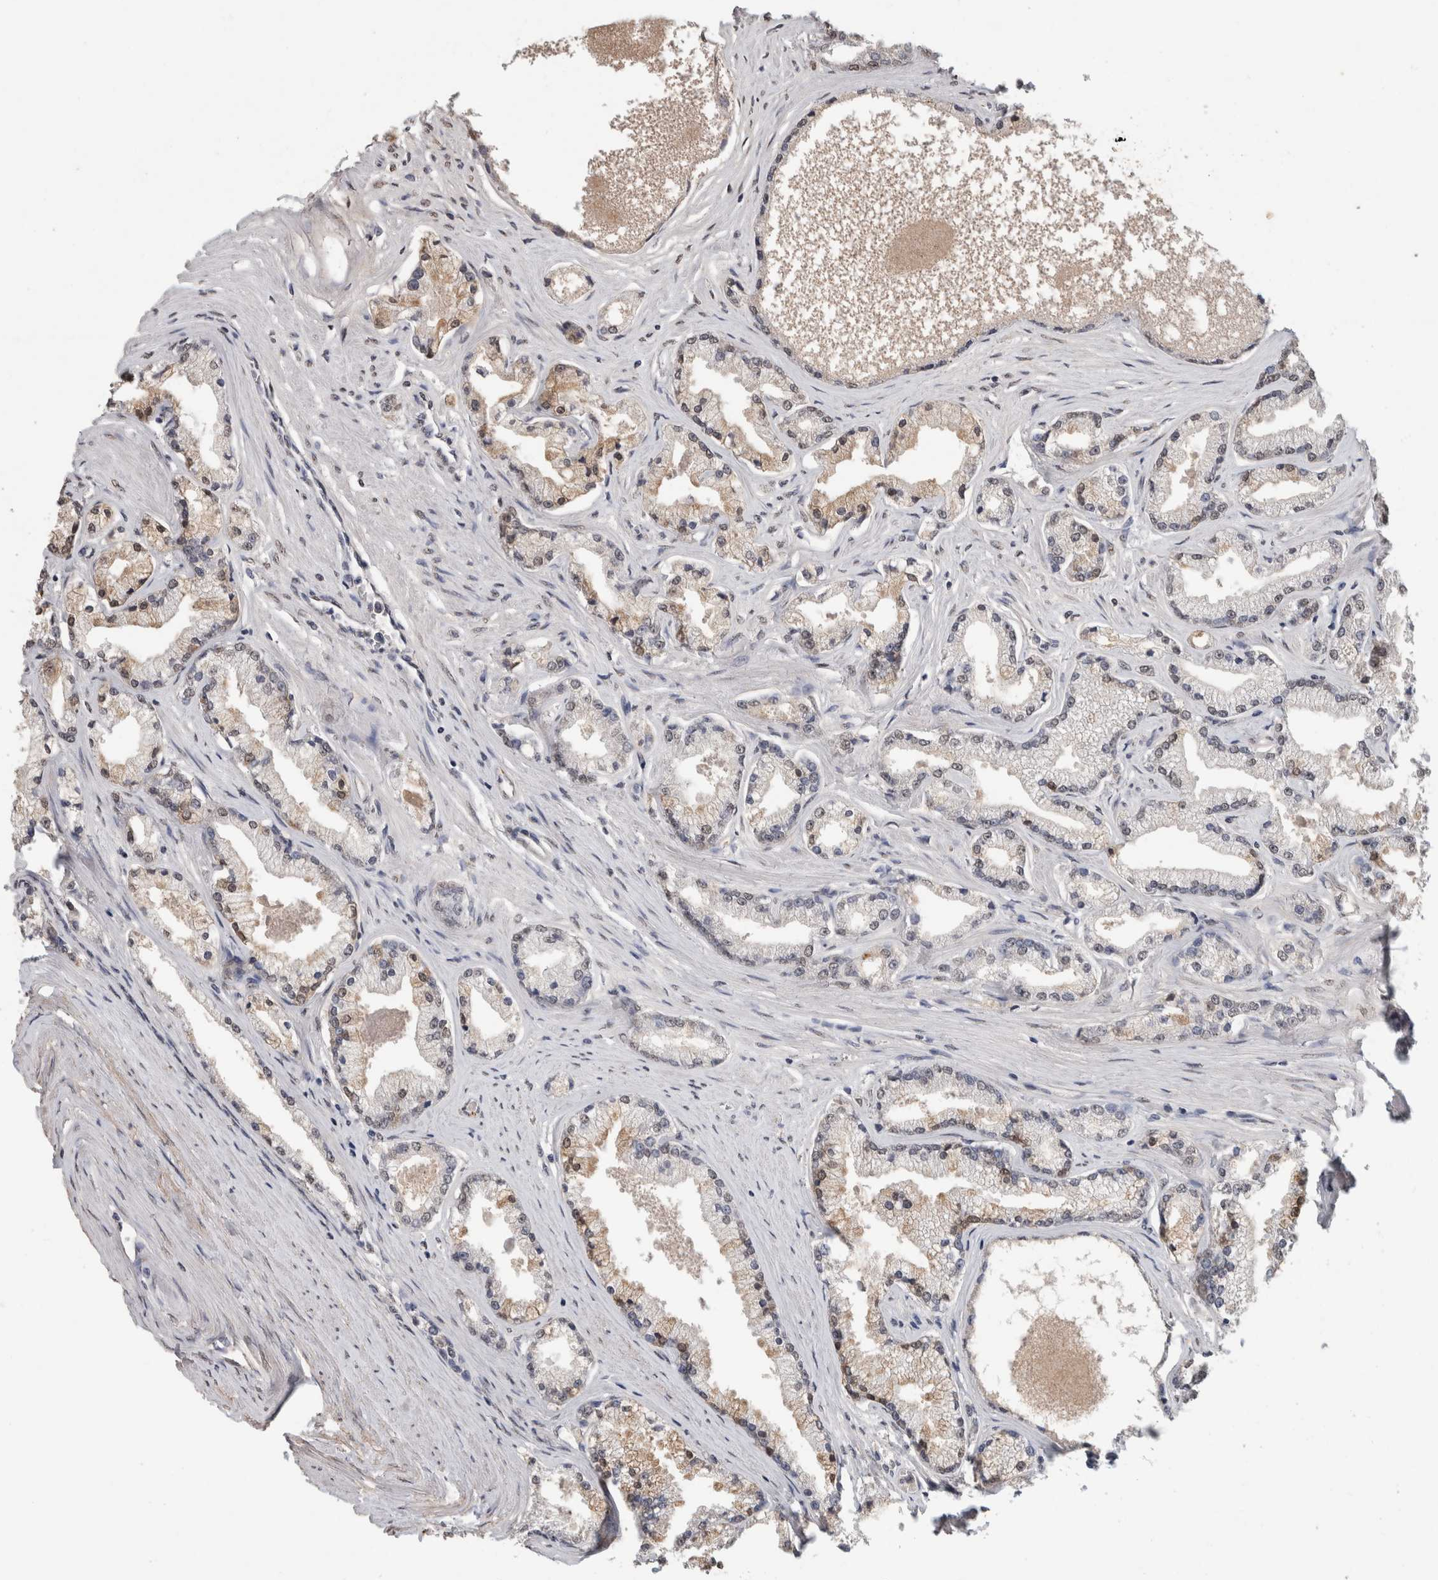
{"staining": {"intensity": "weak", "quantity": "25%-75%", "location": "cytoplasmic/membranous,nuclear"}, "tissue": "prostate cancer", "cell_type": "Tumor cells", "image_type": "cancer", "snomed": [{"axis": "morphology", "description": "Adenocarcinoma, High grade"}, {"axis": "topography", "description": "Prostate"}], "caption": "IHC micrograph of neoplastic tissue: human prostate cancer stained using immunohistochemistry (IHC) shows low levels of weak protein expression localized specifically in the cytoplasmic/membranous and nuclear of tumor cells, appearing as a cytoplasmic/membranous and nuclear brown color.", "gene": "LTBP1", "patient": {"sex": "male", "age": 71}}